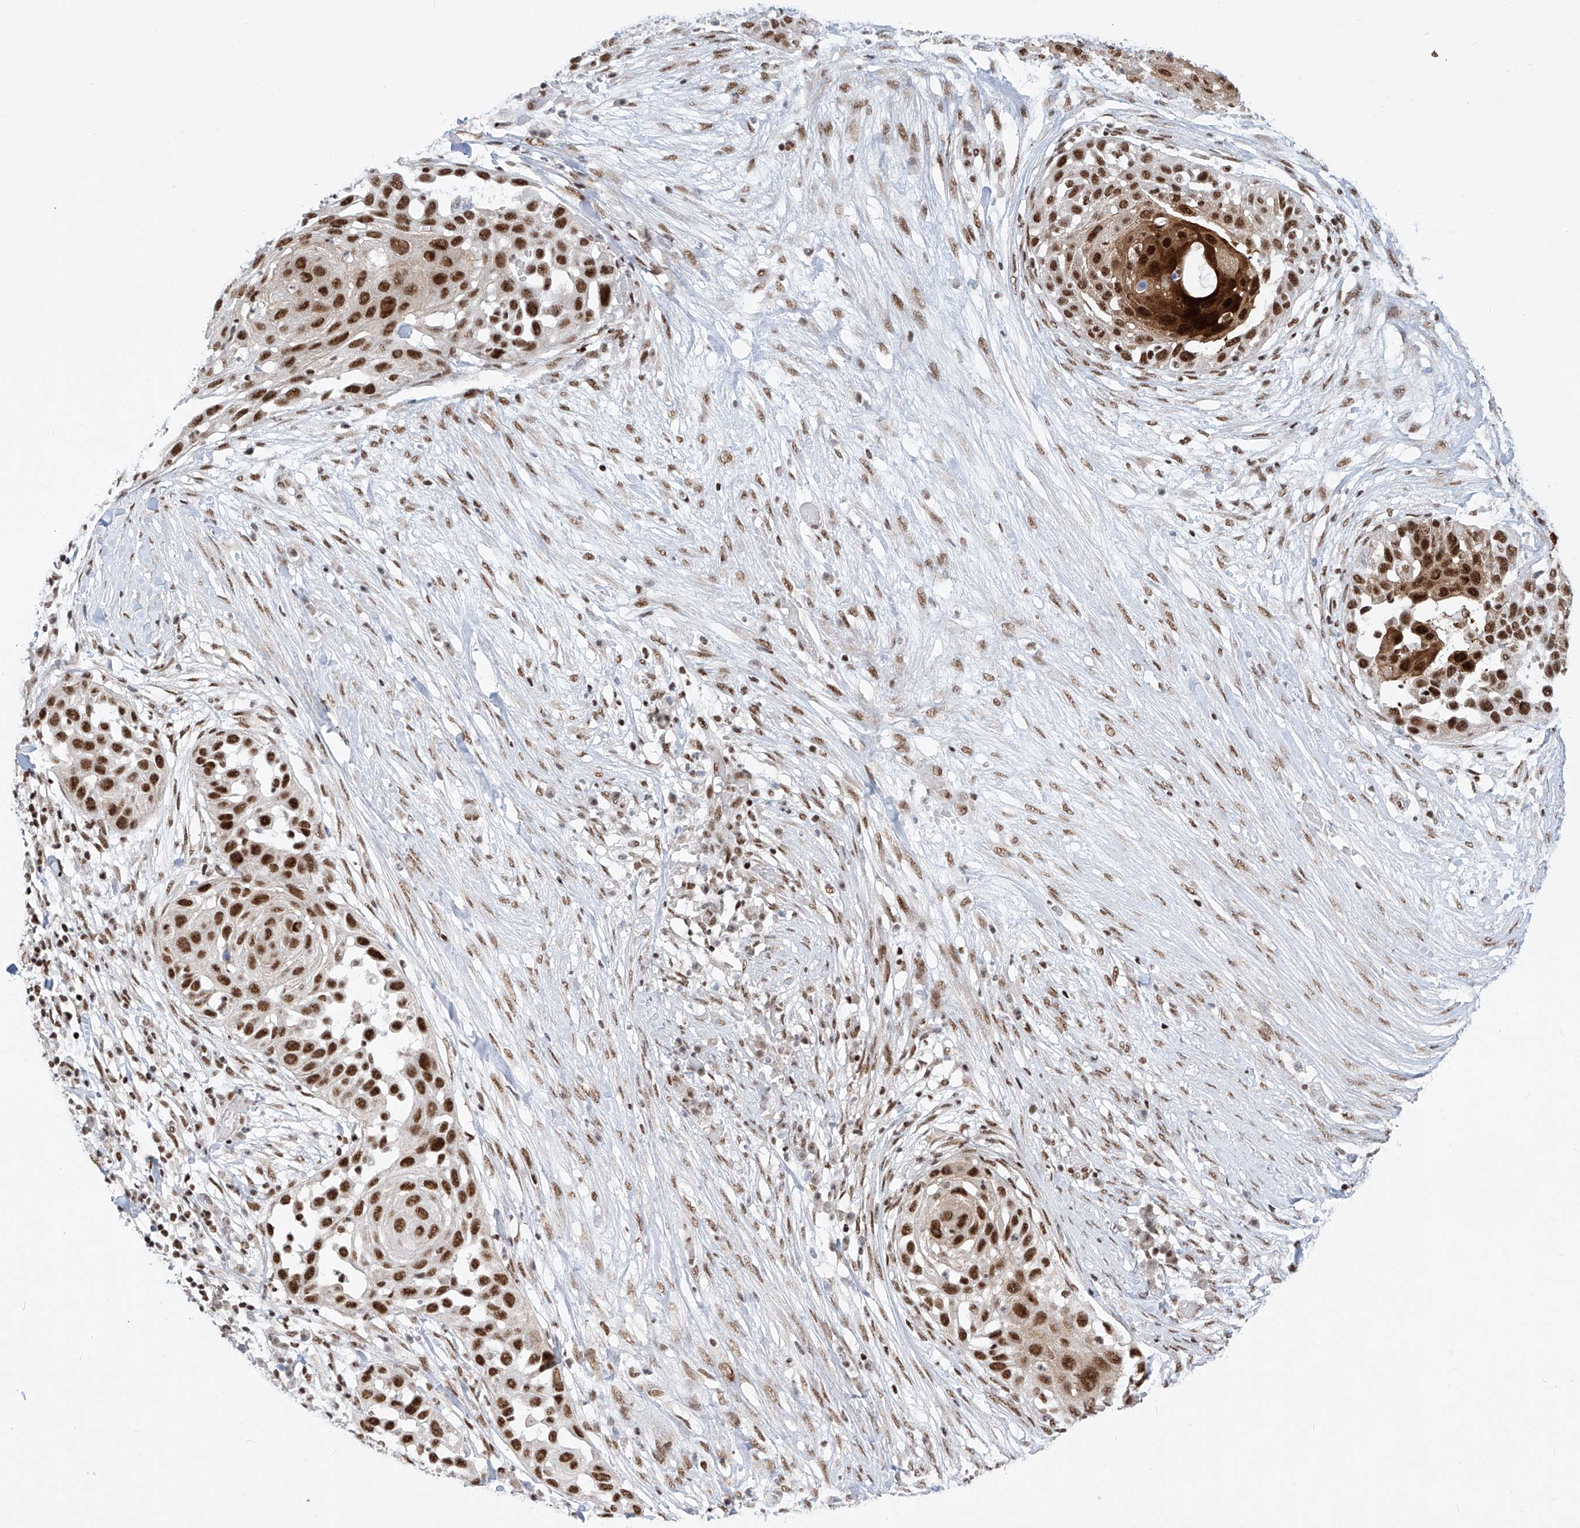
{"staining": {"intensity": "strong", "quantity": ">75%", "location": "nuclear"}, "tissue": "skin cancer", "cell_type": "Tumor cells", "image_type": "cancer", "snomed": [{"axis": "morphology", "description": "Squamous cell carcinoma, NOS"}, {"axis": "topography", "description": "Skin"}], "caption": "High-power microscopy captured an immunohistochemistry (IHC) micrograph of skin cancer, revealing strong nuclear positivity in about >75% of tumor cells.", "gene": "TAF4", "patient": {"sex": "female", "age": 44}}